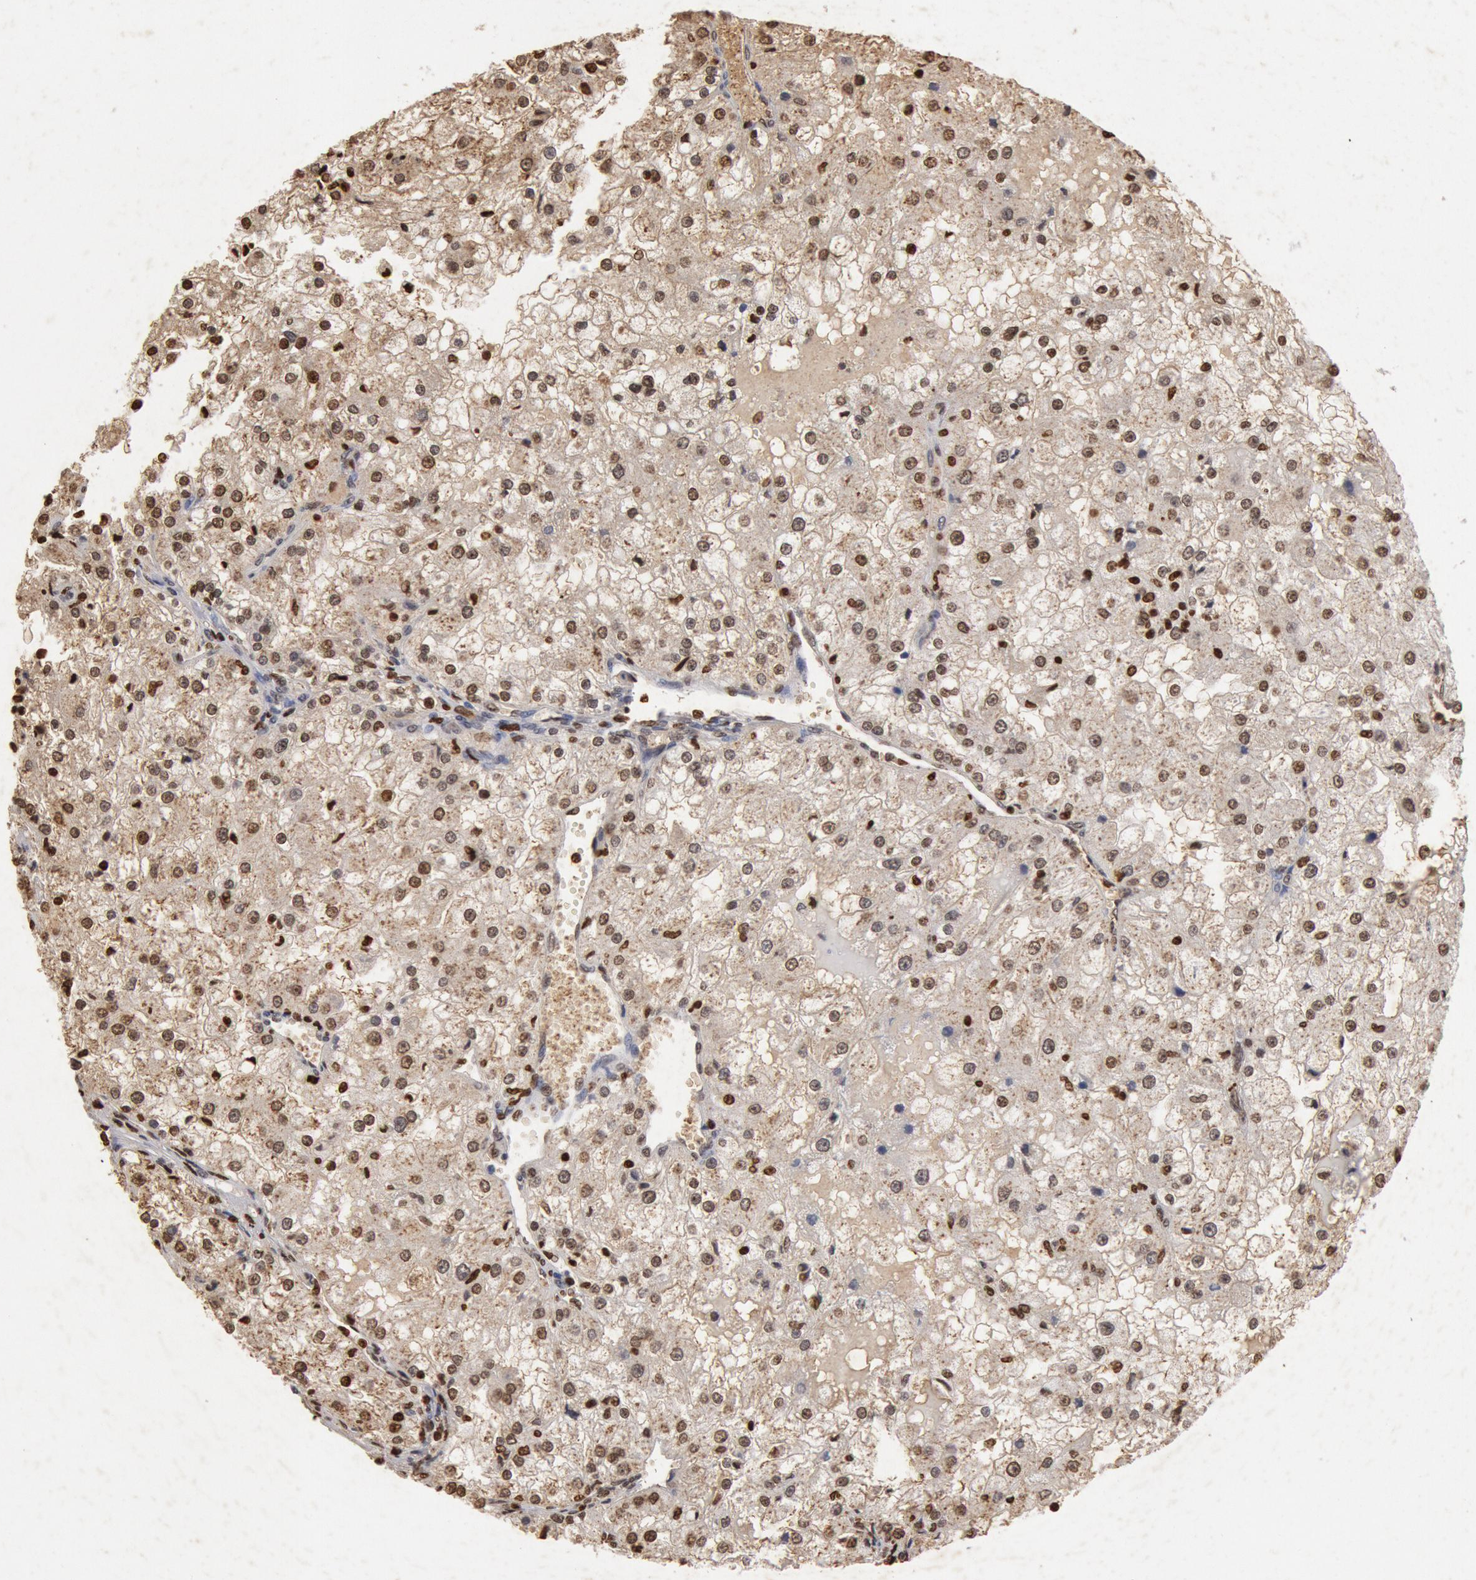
{"staining": {"intensity": "strong", "quantity": ">75%", "location": "cytoplasmic/membranous,nuclear"}, "tissue": "renal cancer", "cell_type": "Tumor cells", "image_type": "cancer", "snomed": [{"axis": "morphology", "description": "Adenocarcinoma, NOS"}, {"axis": "topography", "description": "Kidney"}], "caption": "Protein expression analysis of renal adenocarcinoma shows strong cytoplasmic/membranous and nuclear staining in about >75% of tumor cells.", "gene": "FOXA2", "patient": {"sex": "female", "age": 74}}